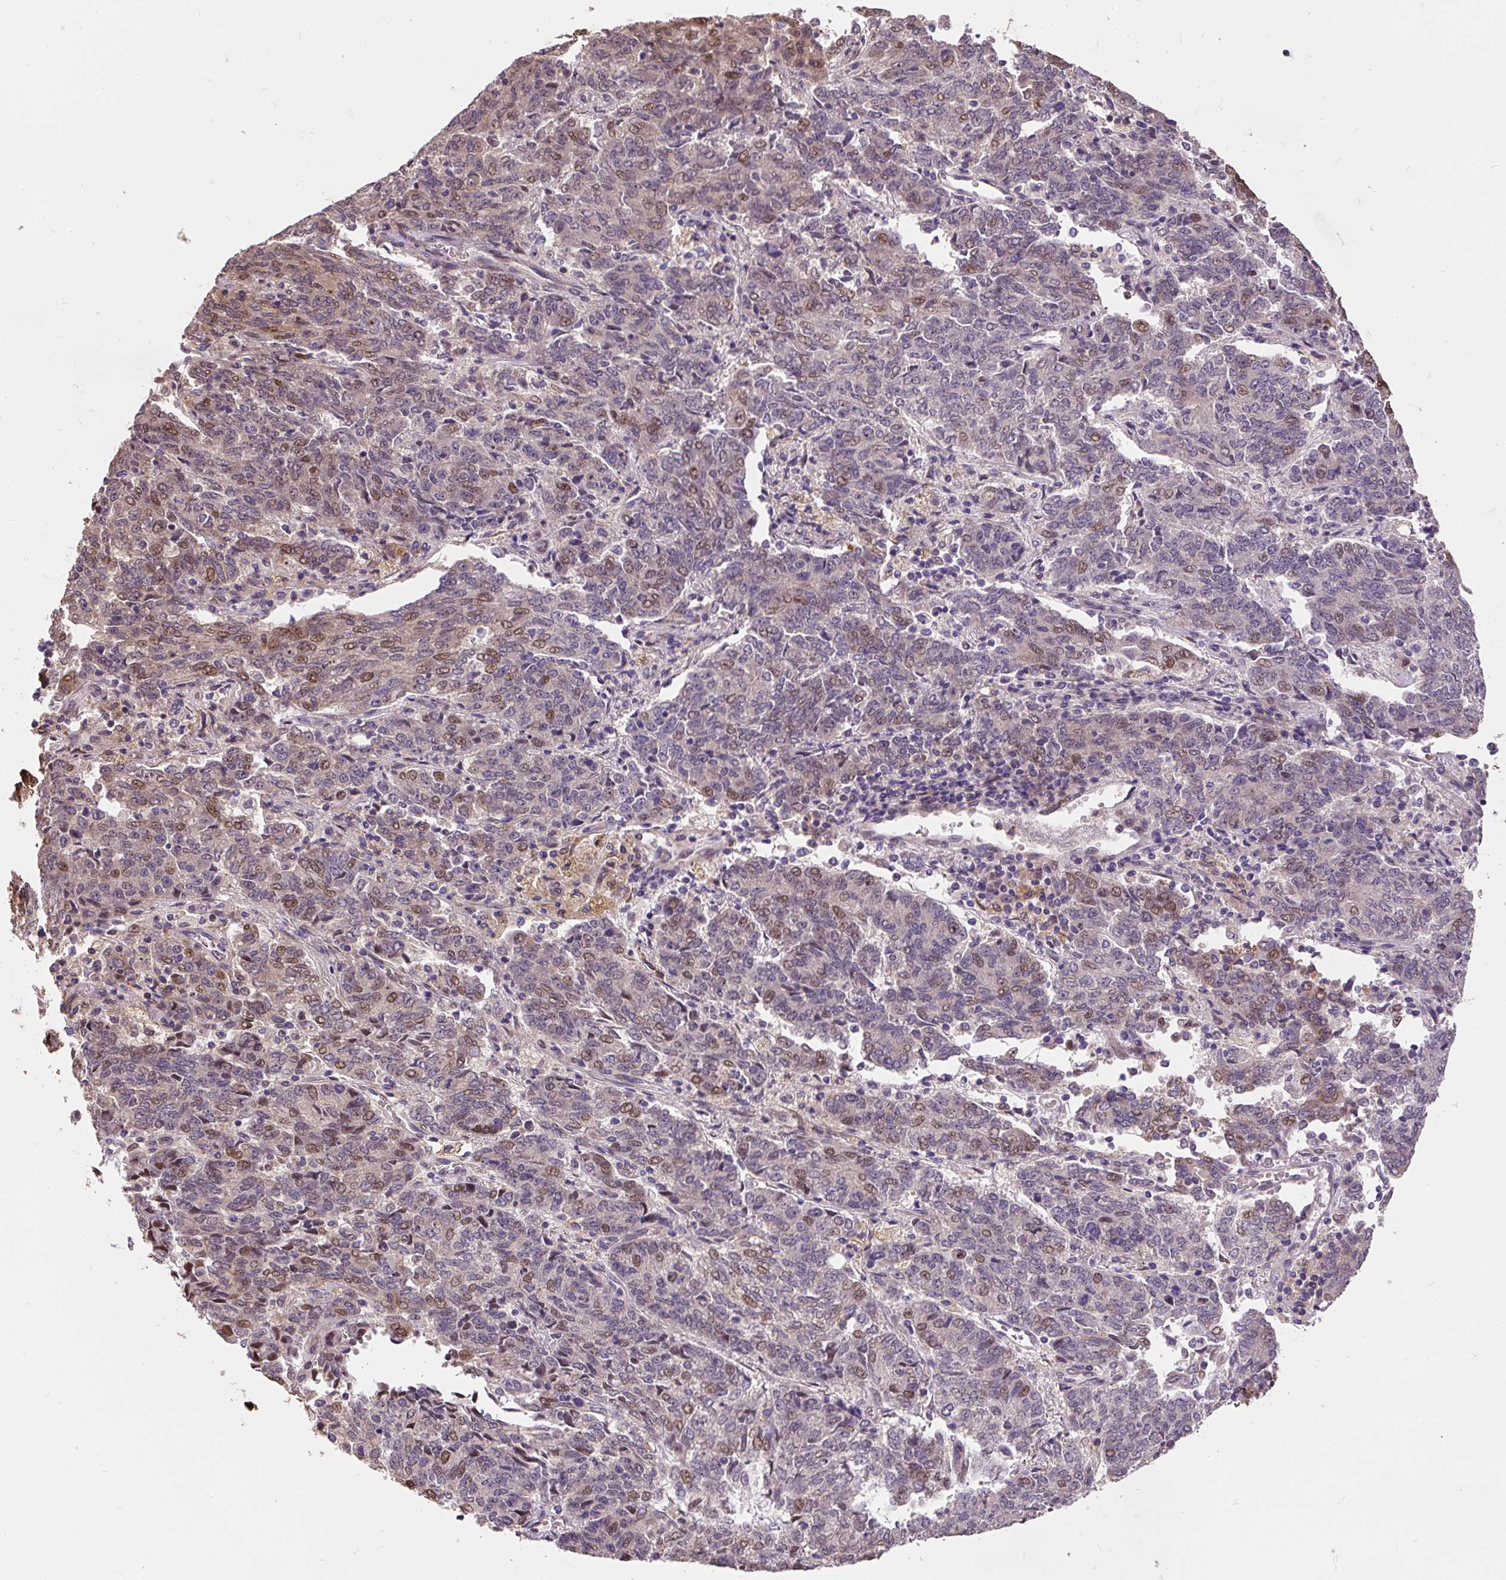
{"staining": {"intensity": "moderate", "quantity": "<25%", "location": "nuclear"}, "tissue": "endometrial cancer", "cell_type": "Tumor cells", "image_type": "cancer", "snomed": [{"axis": "morphology", "description": "Adenocarcinoma, NOS"}, {"axis": "topography", "description": "Endometrium"}], "caption": "Protein staining by immunohistochemistry shows moderate nuclear staining in approximately <25% of tumor cells in endometrial cancer (adenocarcinoma). Using DAB (brown) and hematoxylin (blue) stains, captured at high magnification using brightfield microscopy.", "gene": "PUS7L", "patient": {"sex": "female", "age": 80}}